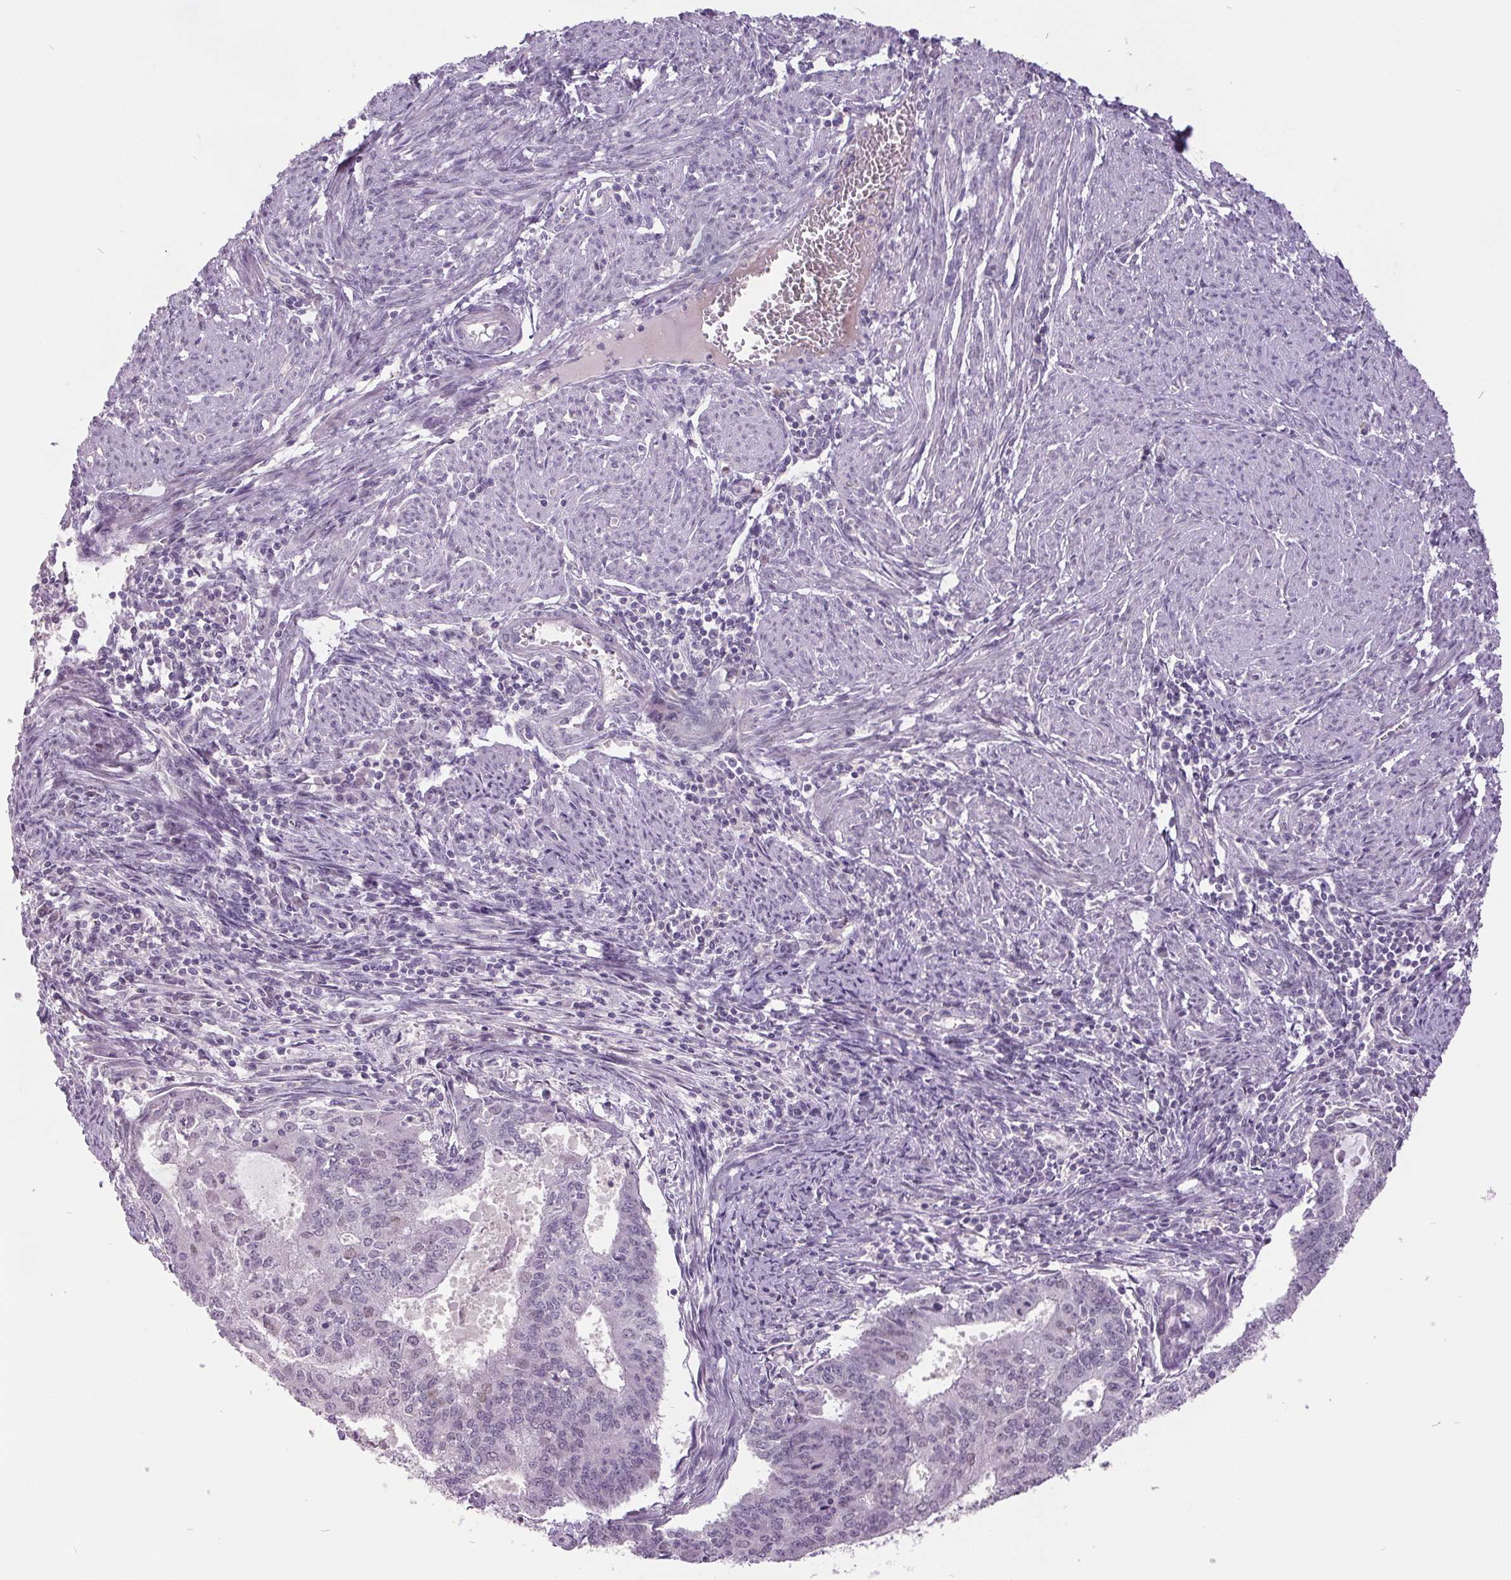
{"staining": {"intensity": "negative", "quantity": "none", "location": "none"}, "tissue": "endometrial cancer", "cell_type": "Tumor cells", "image_type": "cancer", "snomed": [{"axis": "morphology", "description": "Adenocarcinoma, NOS"}, {"axis": "topography", "description": "Endometrium"}], "caption": "An immunohistochemistry (IHC) histopathology image of adenocarcinoma (endometrial) is shown. There is no staining in tumor cells of adenocarcinoma (endometrial).", "gene": "C2orf16", "patient": {"sex": "female", "age": 61}}